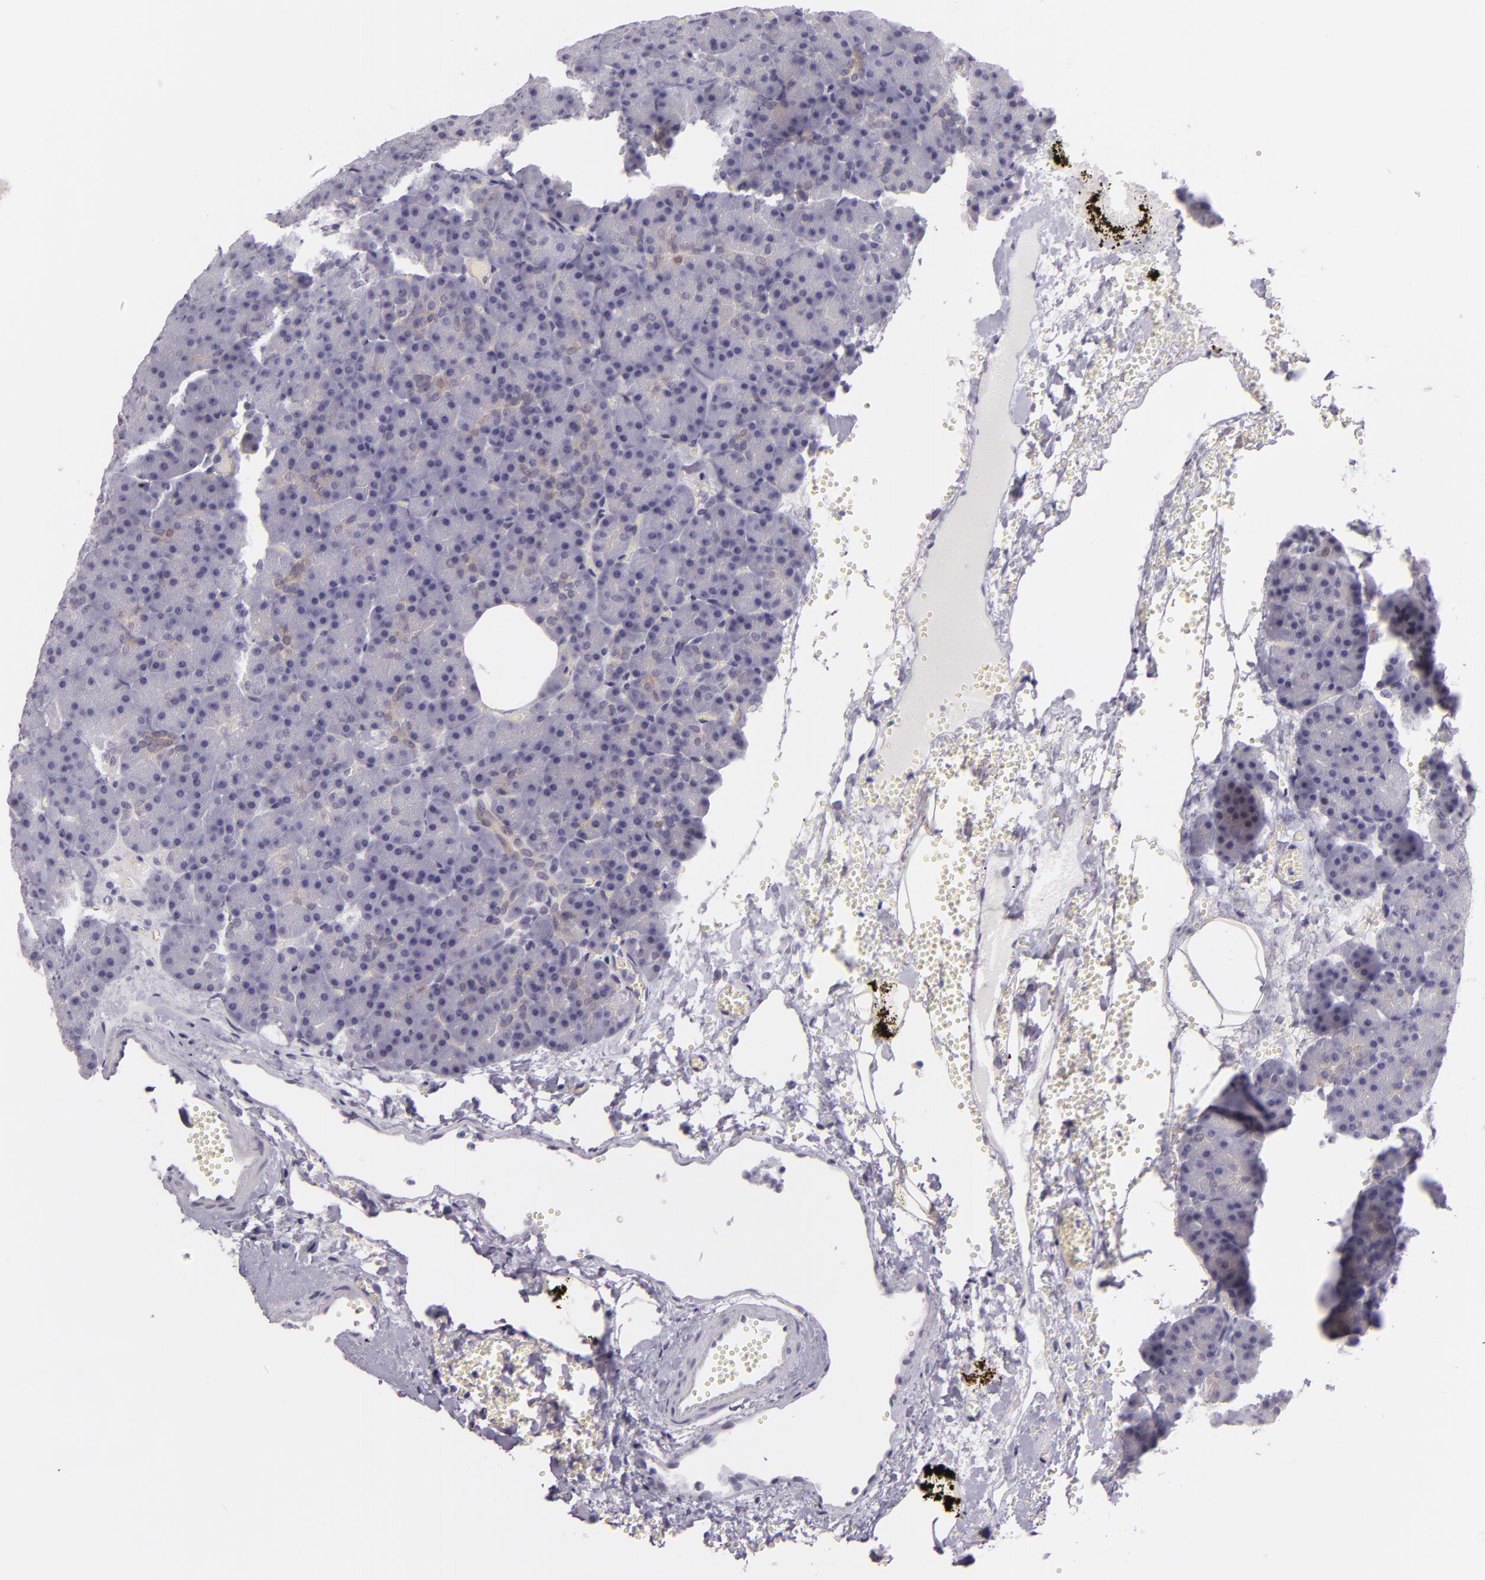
{"staining": {"intensity": "weak", "quantity": "<25%", "location": "cytoplasmic/membranous"}, "tissue": "pancreas", "cell_type": "Exocrine glandular cells", "image_type": "normal", "snomed": [{"axis": "morphology", "description": "Normal tissue, NOS"}, {"axis": "topography", "description": "Pancreas"}], "caption": "High magnification brightfield microscopy of normal pancreas stained with DAB (3,3'-diaminobenzidine) (brown) and counterstained with hematoxylin (blue): exocrine glandular cells show no significant staining.", "gene": "HSP90AA1", "patient": {"sex": "female", "age": 35}}